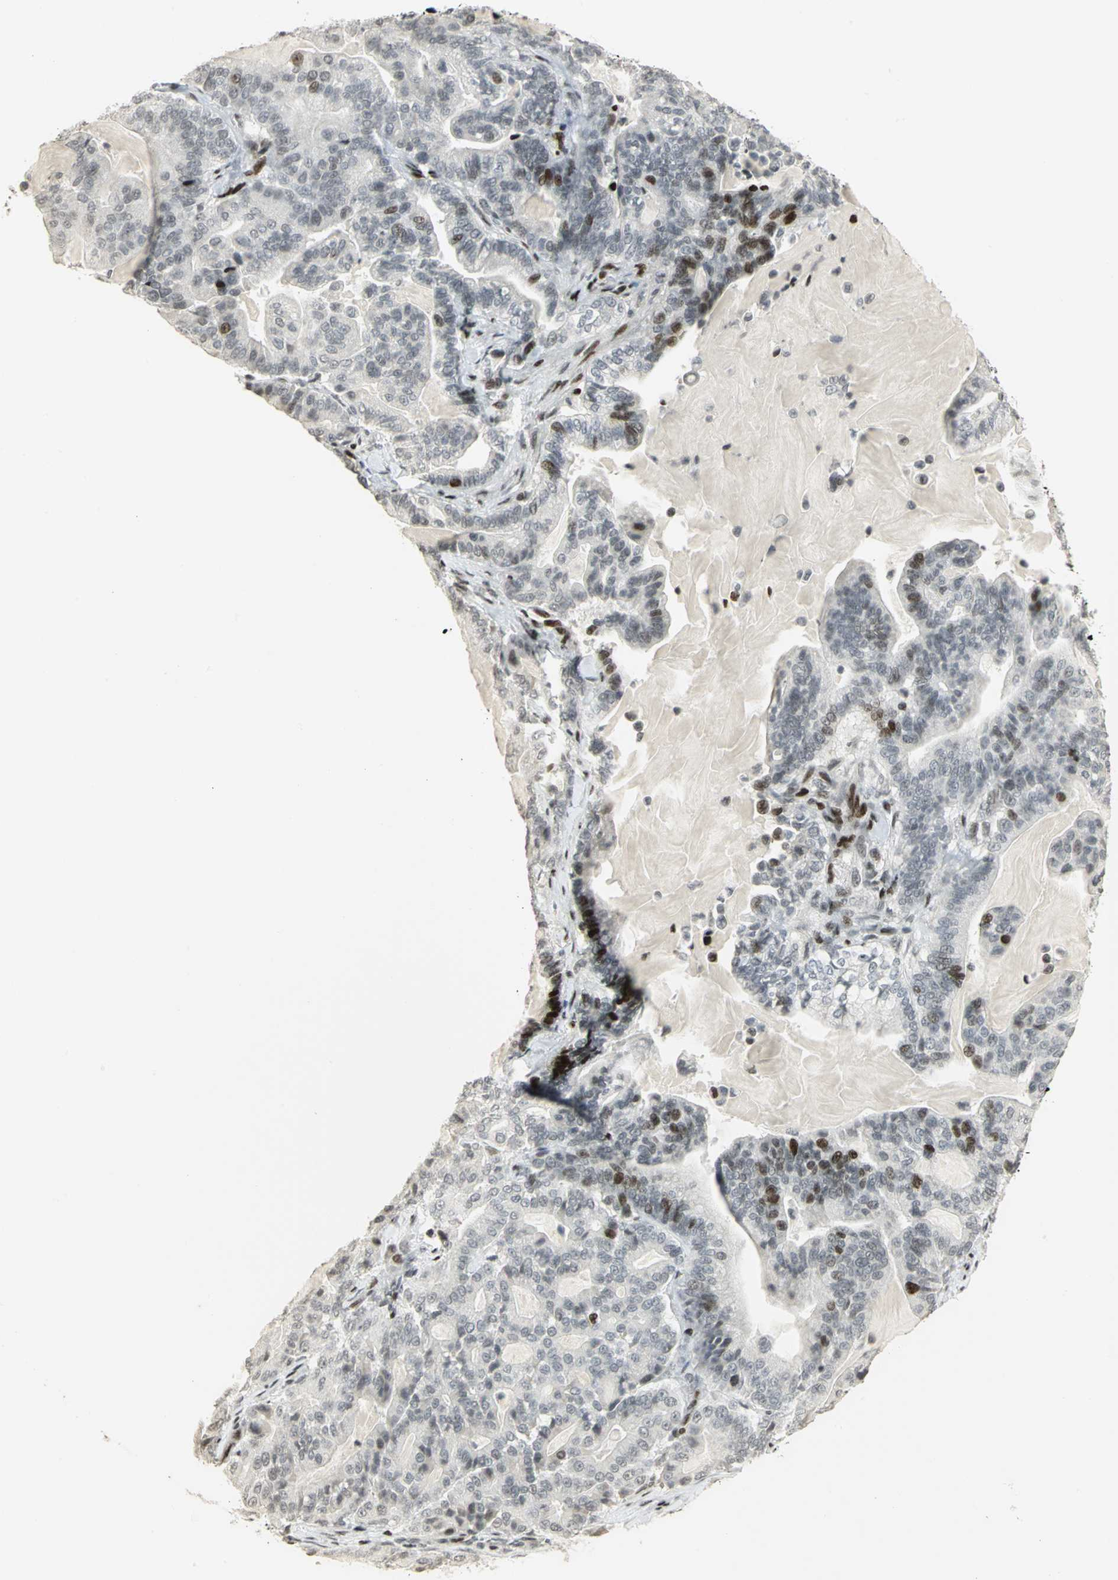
{"staining": {"intensity": "moderate", "quantity": "<25%", "location": "nuclear"}, "tissue": "pancreatic cancer", "cell_type": "Tumor cells", "image_type": "cancer", "snomed": [{"axis": "morphology", "description": "Adenocarcinoma, NOS"}, {"axis": "topography", "description": "Pancreas"}], "caption": "Immunohistochemistry (IHC) of pancreatic cancer shows low levels of moderate nuclear staining in approximately <25% of tumor cells.", "gene": "KDM1A", "patient": {"sex": "male", "age": 63}}